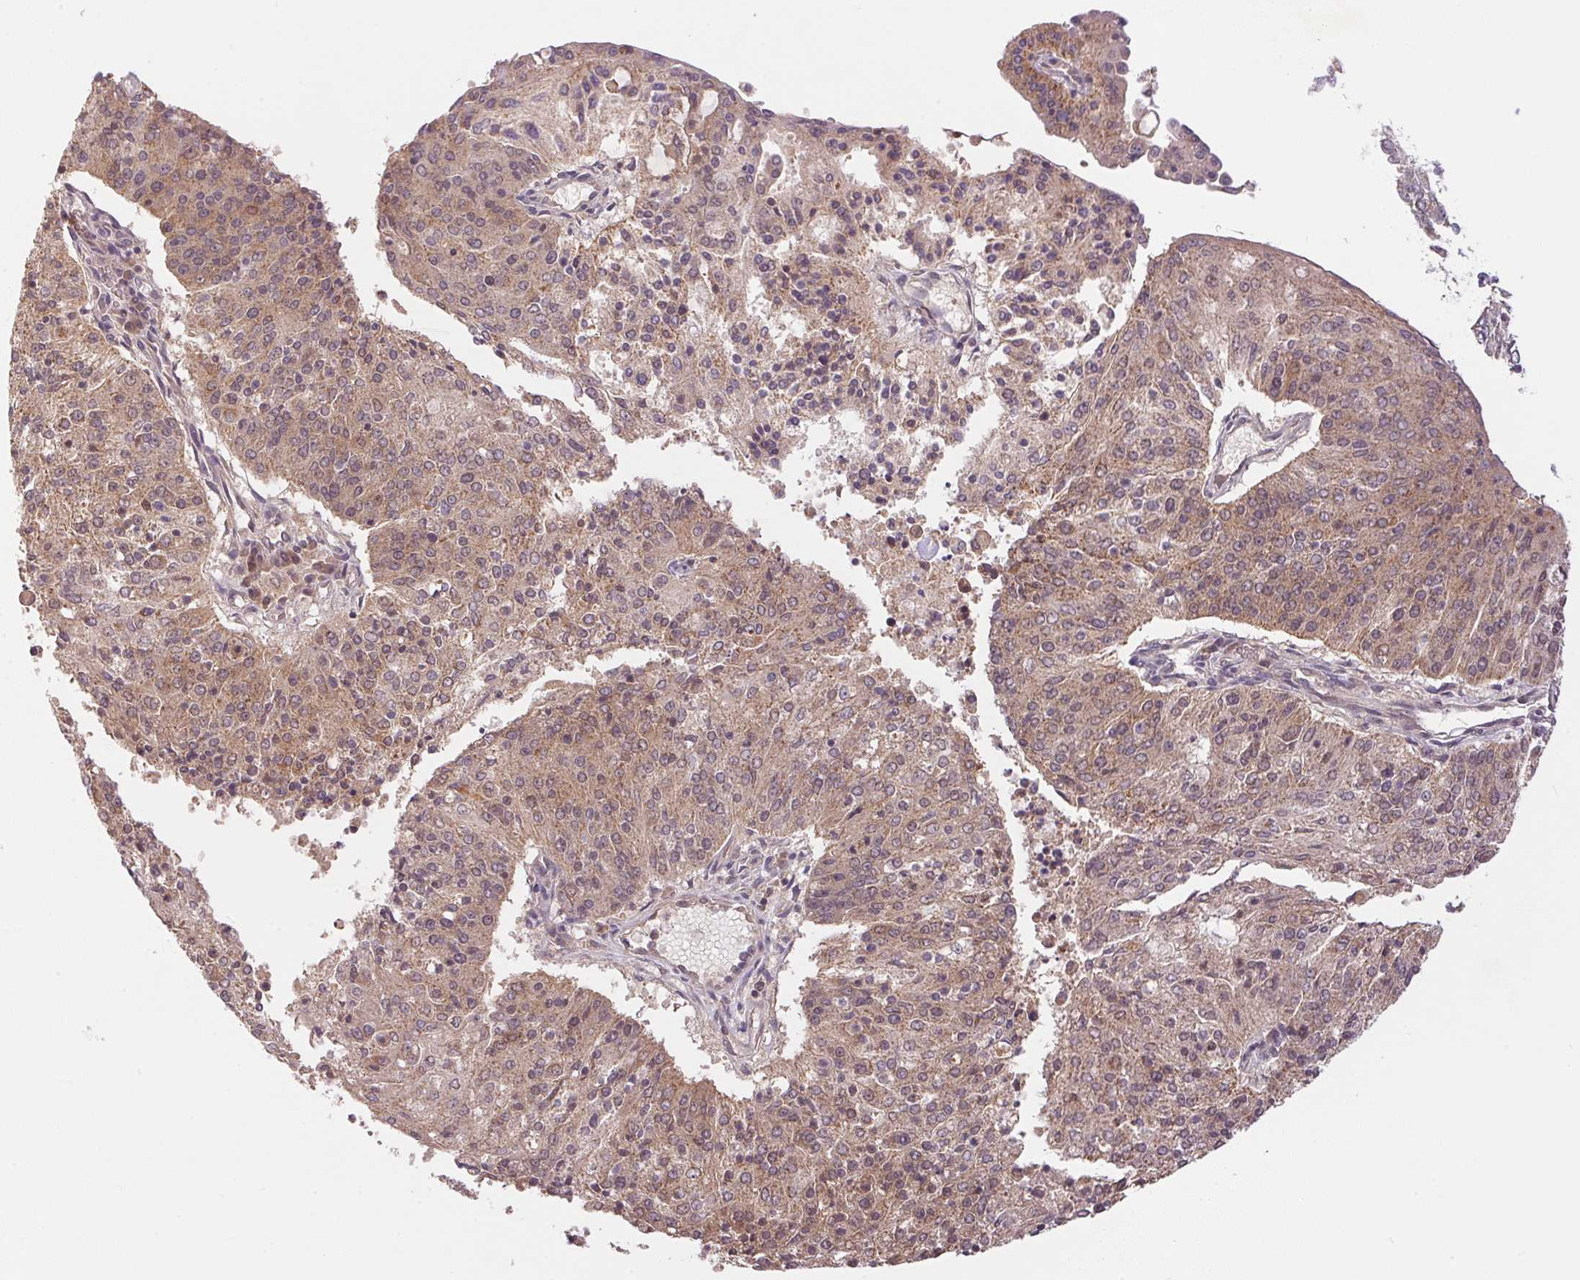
{"staining": {"intensity": "weak", "quantity": ">75%", "location": "cytoplasmic/membranous"}, "tissue": "endometrial cancer", "cell_type": "Tumor cells", "image_type": "cancer", "snomed": [{"axis": "morphology", "description": "Adenocarcinoma, NOS"}, {"axis": "topography", "description": "Endometrium"}], "caption": "There is low levels of weak cytoplasmic/membranous expression in tumor cells of endometrial adenocarcinoma, as demonstrated by immunohistochemical staining (brown color).", "gene": "BNIP5", "patient": {"sex": "female", "age": 82}}